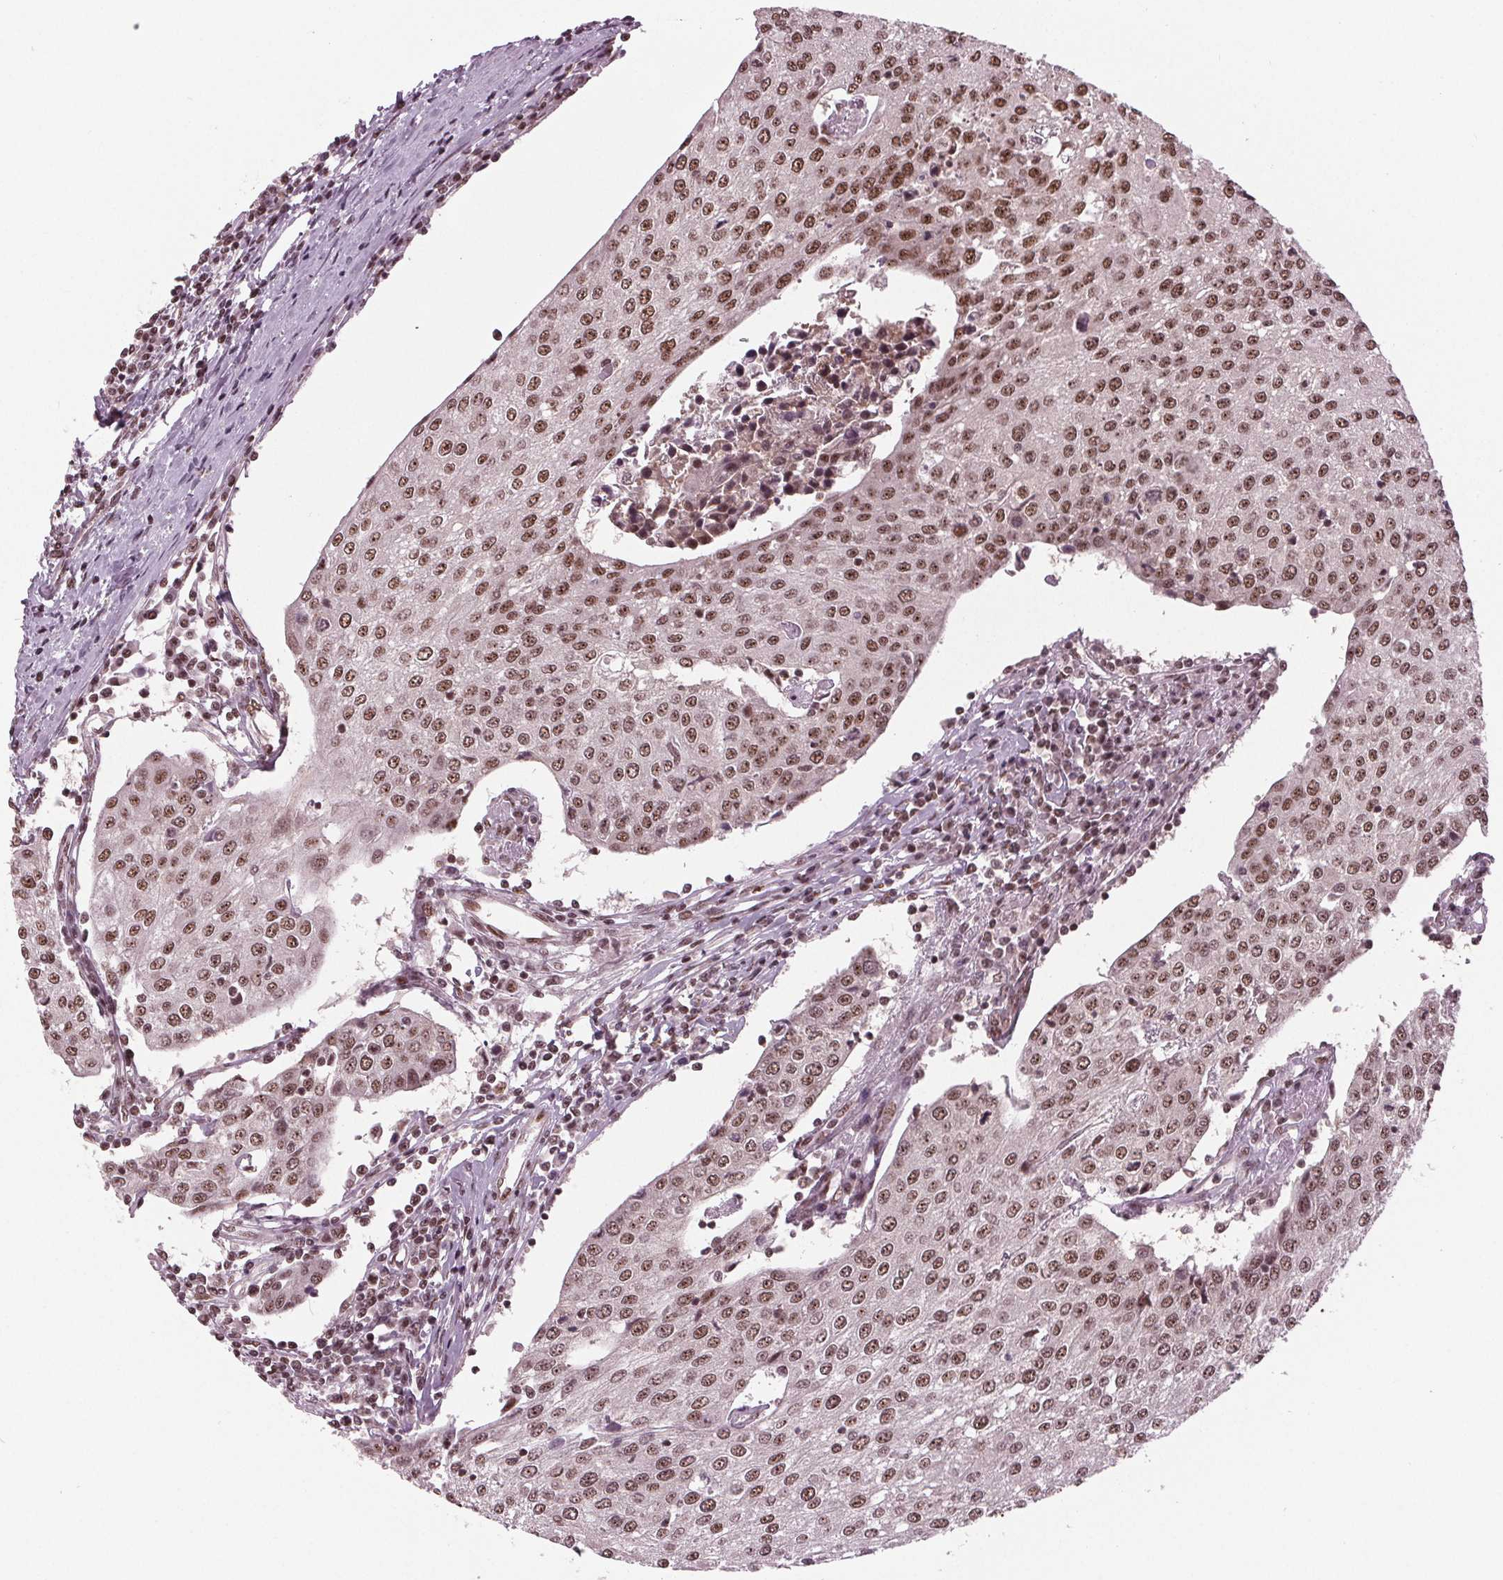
{"staining": {"intensity": "moderate", "quantity": ">75%", "location": "nuclear"}, "tissue": "urothelial cancer", "cell_type": "Tumor cells", "image_type": "cancer", "snomed": [{"axis": "morphology", "description": "Urothelial carcinoma, High grade"}, {"axis": "topography", "description": "Urinary bladder"}], "caption": "Moderate nuclear expression is seen in about >75% of tumor cells in urothelial carcinoma (high-grade).", "gene": "LSM2", "patient": {"sex": "female", "age": 85}}